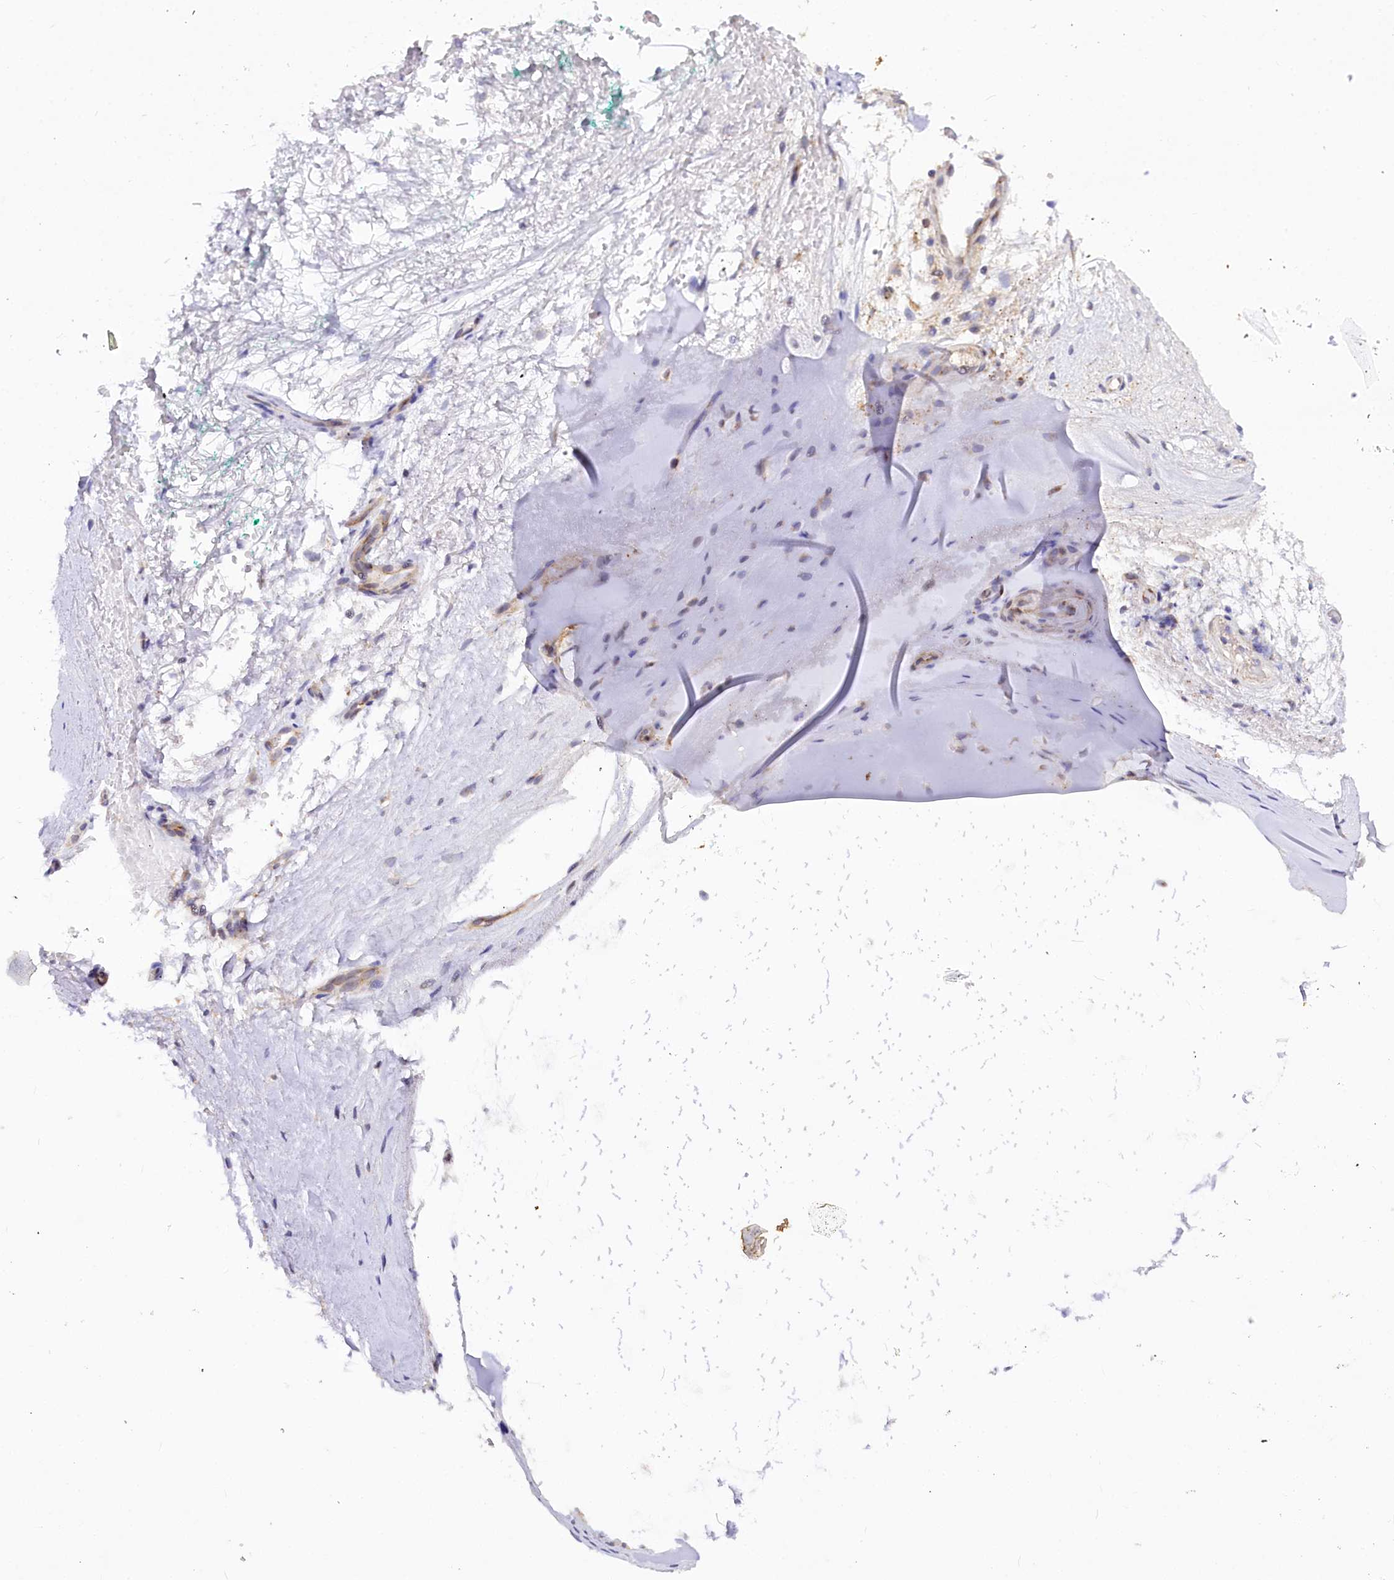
{"staining": {"intensity": "negative", "quantity": "none", "location": "none"}, "tissue": "adipose tissue", "cell_type": "Adipocytes", "image_type": "normal", "snomed": [{"axis": "morphology", "description": "Normal tissue, NOS"}, {"axis": "morphology", "description": "Basal cell carcinoma"}, {"axis": "topography", "description": "Cartilage tissue"}, {"axis": "topography", "description": "Nasopharynx"}, {"axis": "topography", "description": "Oral tissue"}], "caption": "This is a image of immunohistochemistry staining of benign adipose tissue, which shows no staining in adipocytes.", "gene": "STX6", "patient": {"sex": "female", "age": 77}}